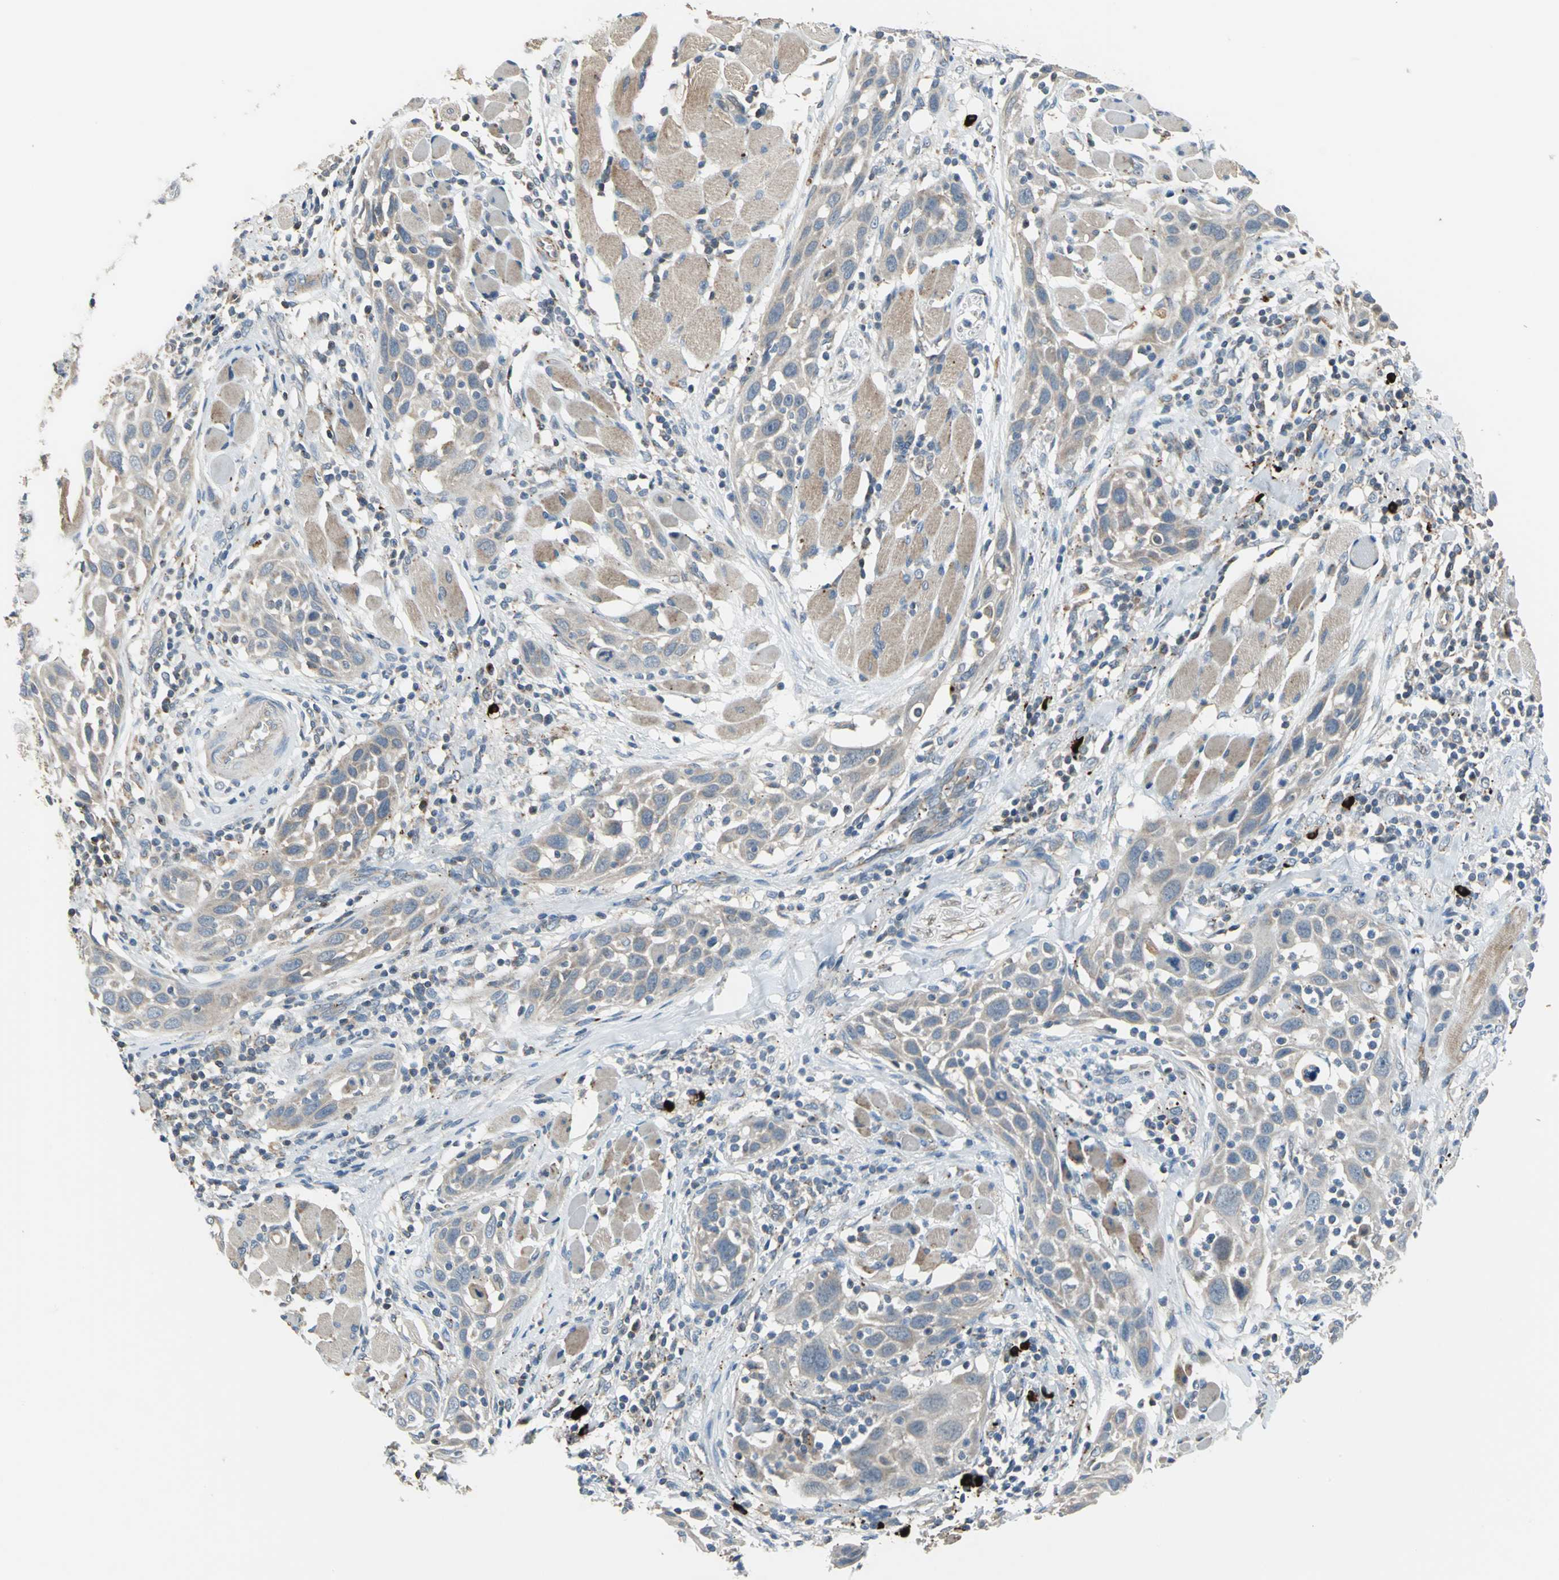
{"staining": {"intensity": "moderate", "quantity": ">75%", "location": "cytoplasmic/membranous"}, "tissue": "head and neck cancer", "cell_type": "Tumor cells", "image_type": "cancer", "snomed": [{"axis": "morphology", "description": "Squamous cell carcinoma, NOS"}, {"axis": "topography", "description": "Oral tissue"}, {"axis": "topography", "description": "Head-Neck"}], "caption": "DAB immunohistochemical staining of human head and neck cancer (squamous cell carcinoma) displays moderate cytoplasmic/membranous protein staining in about >75% of tumor cells.", "gene": "TRAK1", "patient": {"sex": "female", "age": 50}}